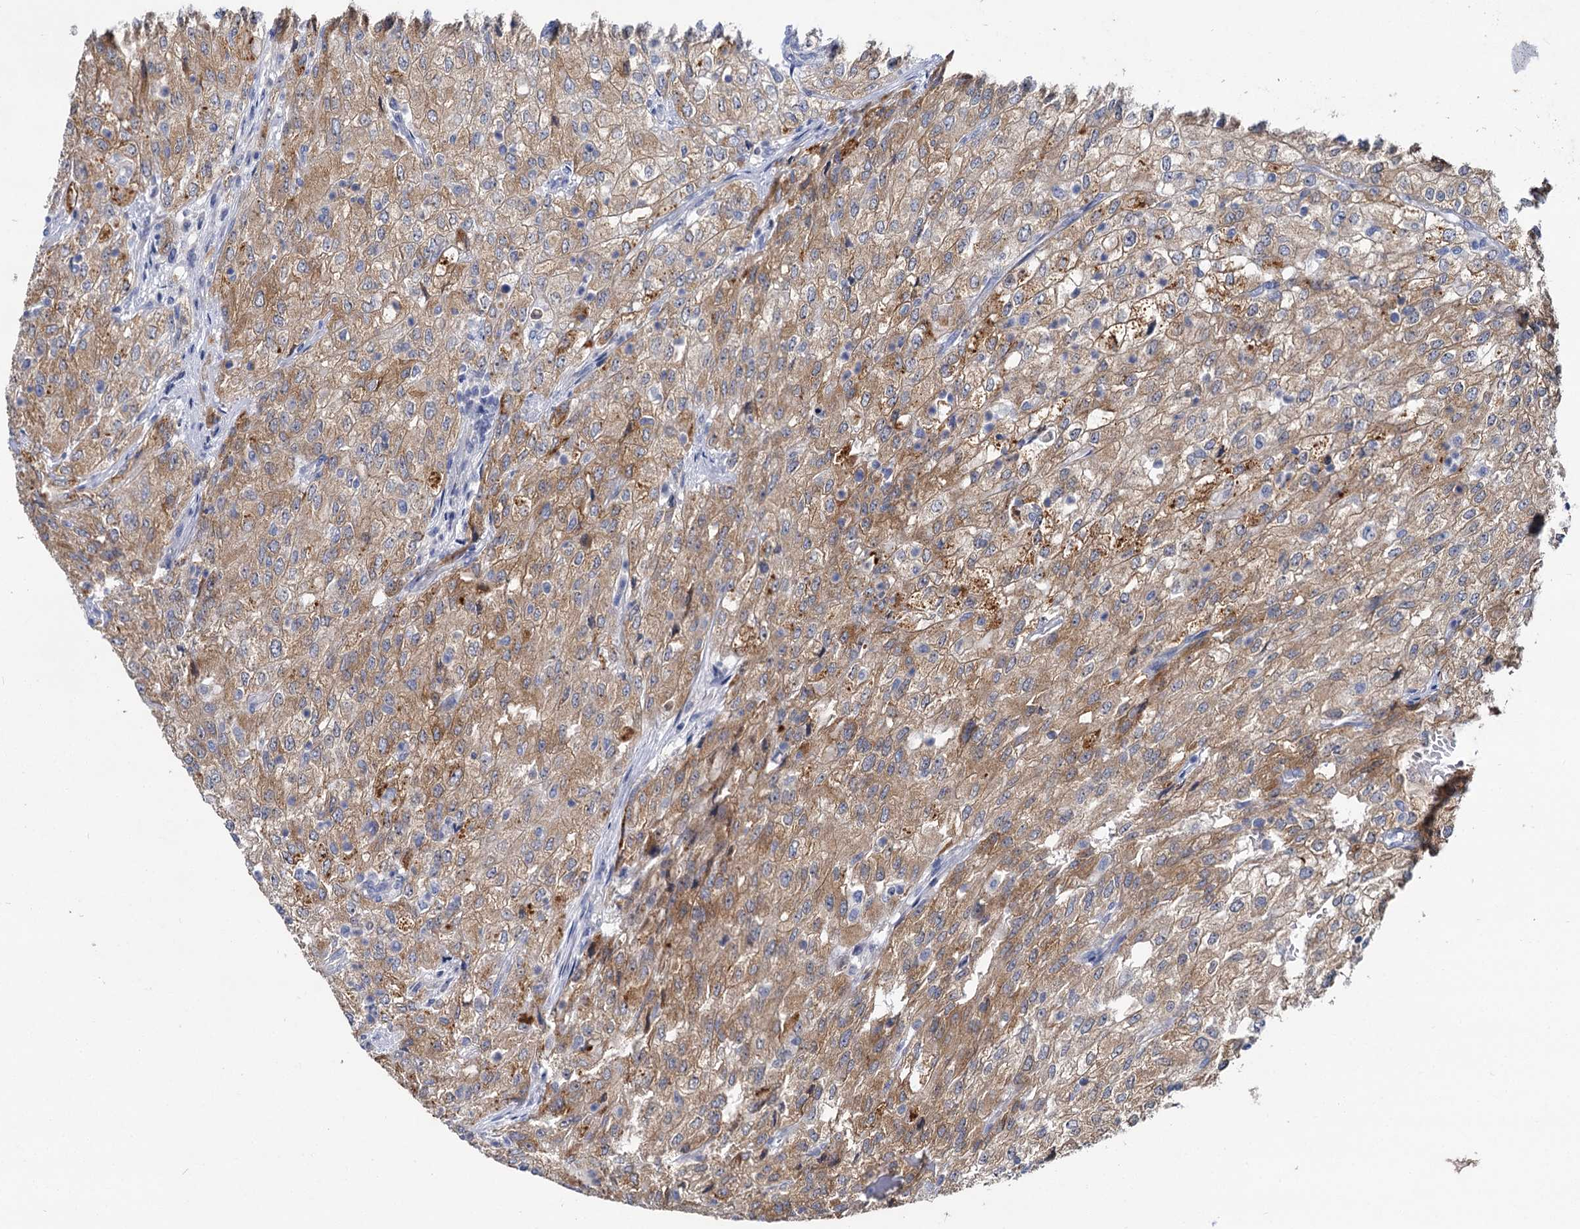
{"staining": {"intensity": "moderate", "quantity": ">75%", "location": "cytoplasmic/membranous"}, "tissue": "renal cancer", "cell_type": "Tumor cells", "image_type": "cancer", "snomed": [{"axis": "morphology", "description": "Adenocarcinoma, NOS"}, {"axis": "topography", "description": "Kidney"}], "caption": "There is medium levels of moderate cytoplasmic/membranous positivity in tumor cells of adenocarcinoma (renal), as demonstrated by immunohistochemical staining (brown color).", "gene": "ATP9A", "patient": {"sex": "female", "age": 54}}